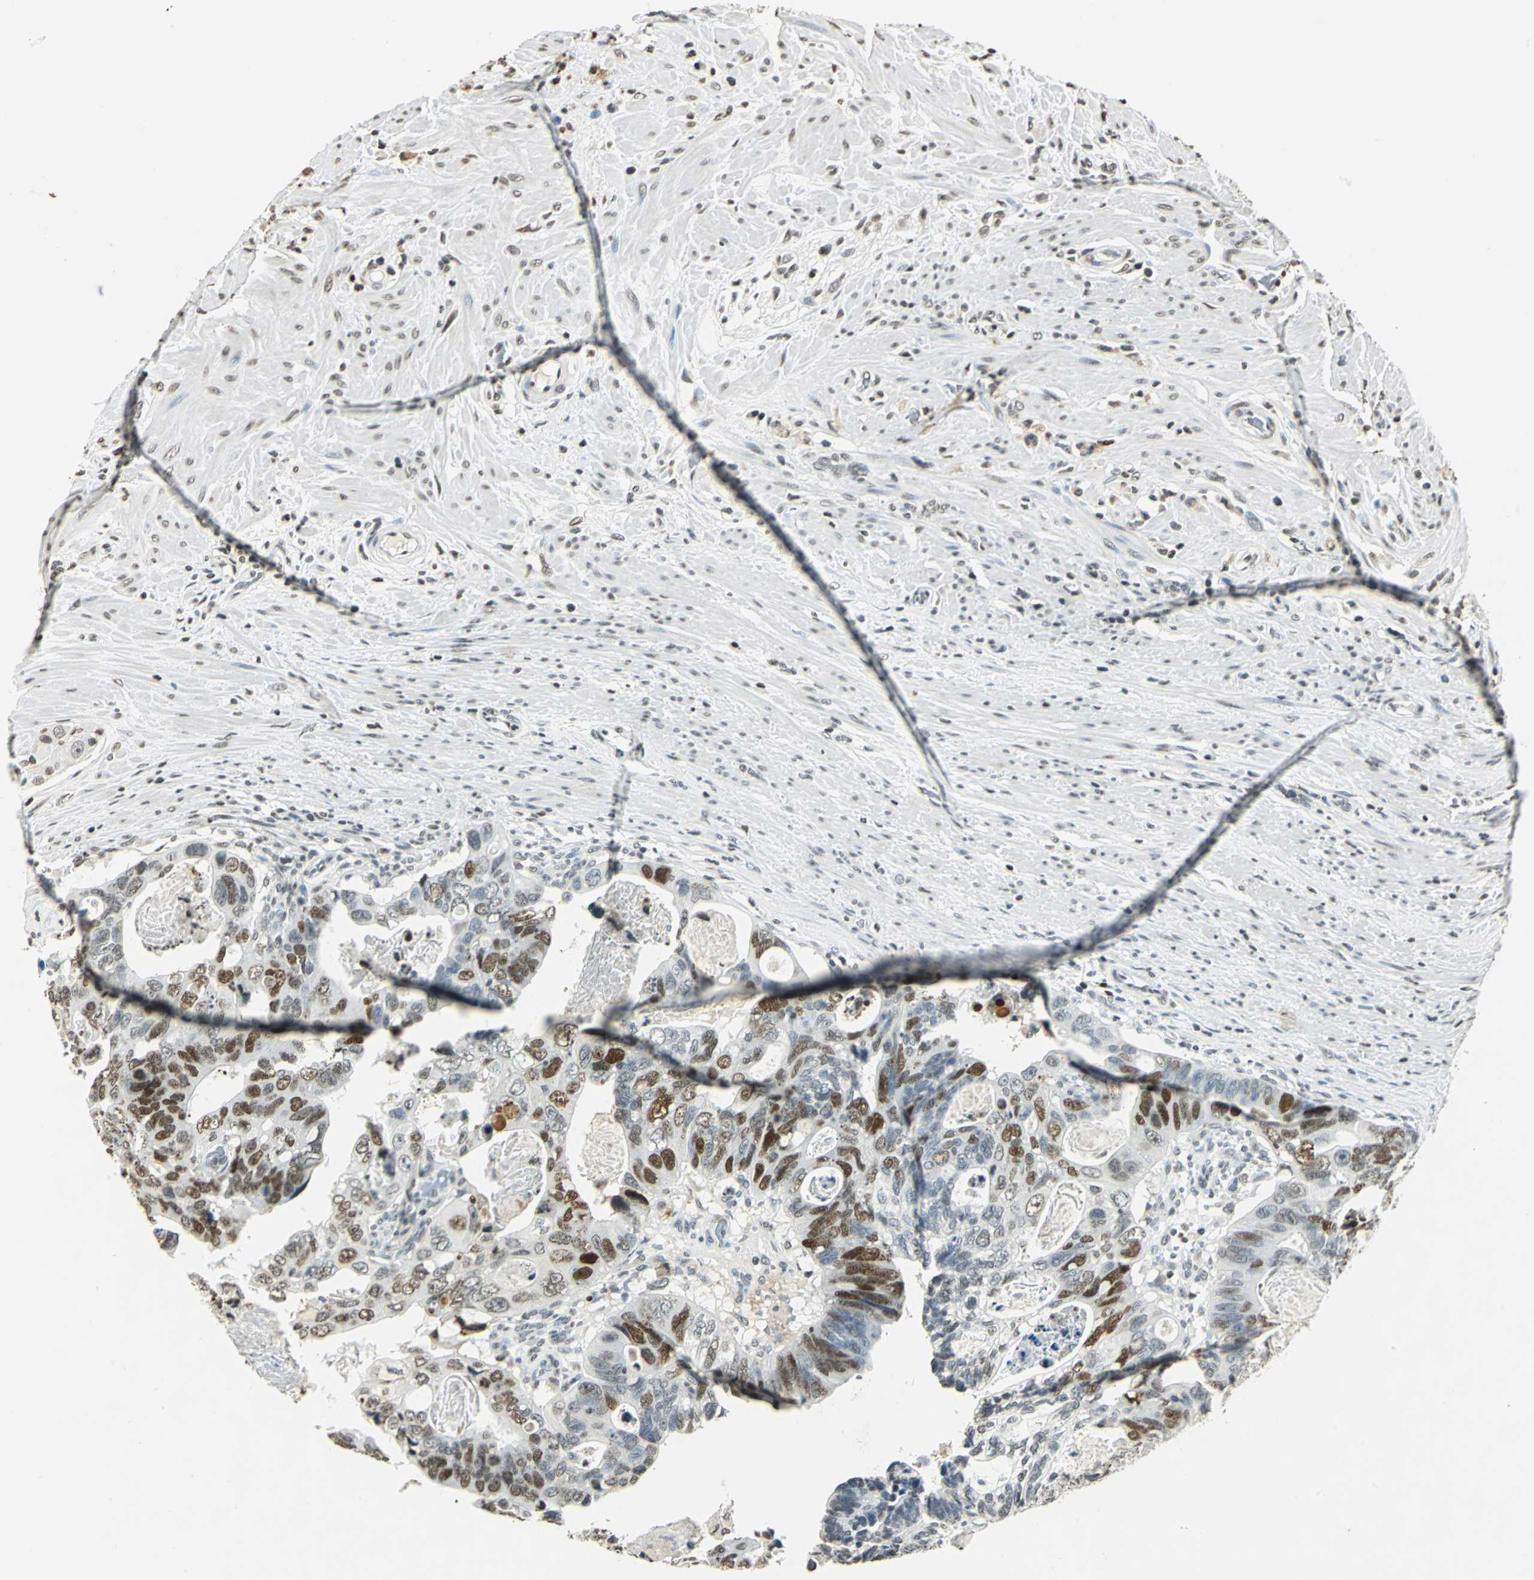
{"staining": {"intensity": "strong", "quantity": "25%-75%", "location": "nuclear"}, "tissue": "colorectal cancer", "cell_type": "Tumor cells", "image_type": "cancer", "snomed": [{"axis": "morphology", "description": "Adenocarcinoma, NOS"}, {"axis": "topography", "description": "Rectum"}], "caption": "The photomicrograph shows staining of adenocarcinoma (colorectal), revealing strong nuclear protein expression (brown color) within tumor cells. (brown staining indicates protein expression, while blue staining denotes nuclei).", "gene": "MCM4", "patient": {"sex": "male", "age": 53}}